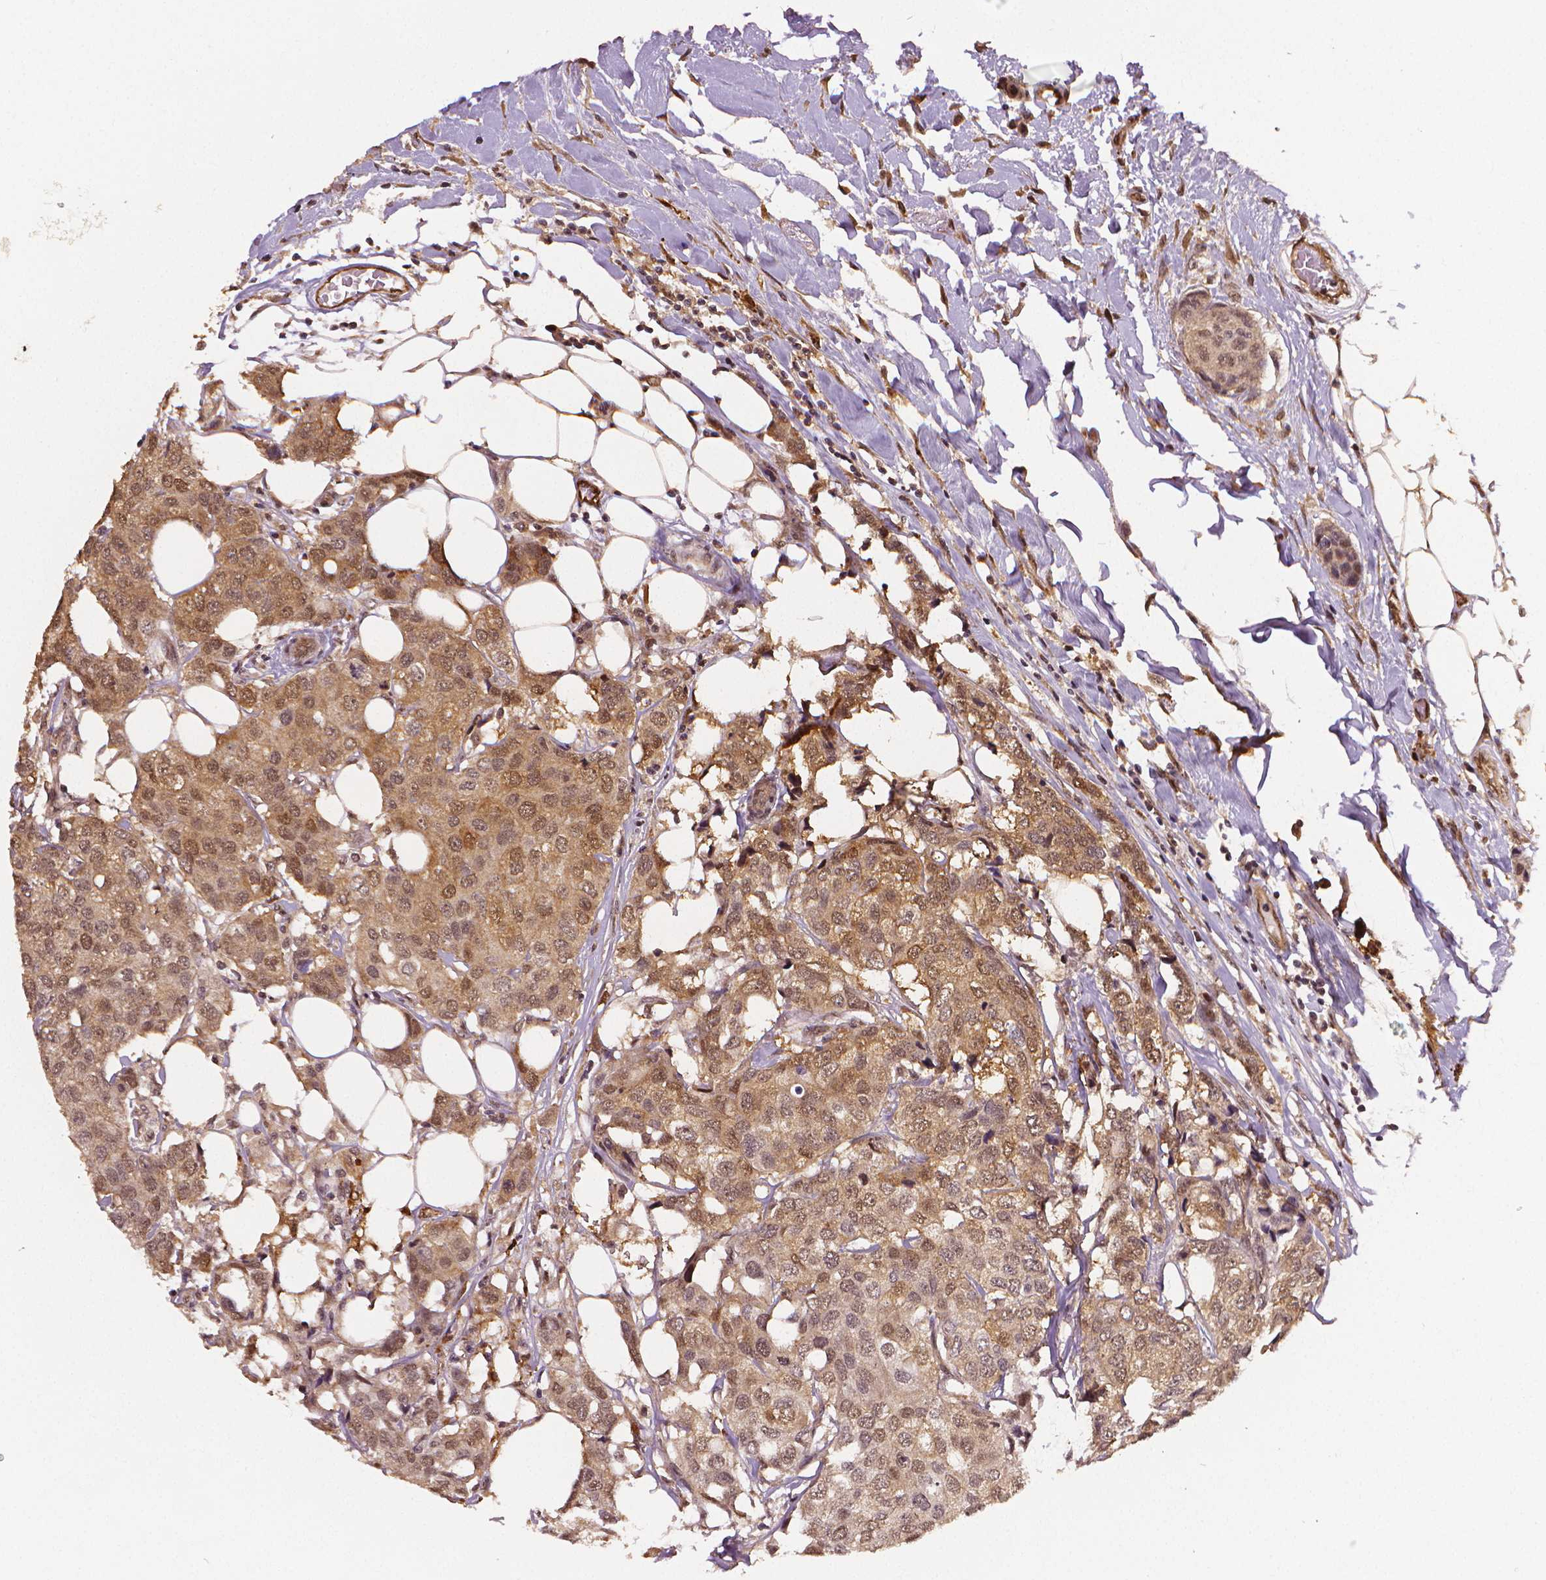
{"staining": {"intensity": "weak", "quantity": ">75%", "location": "cytoplasmic/membranous,nuclear"}, "tissue": "breast cancer", "cell_type": "Tumor cells", "image_type": "cancer", "snomed": [{"axis": "morphology", "description": "Duct carcinoma"}, {"axis": "topography", "description": "Breast"}], "caption": "Immunohistochemistry (IHC) of human breast cancer (invasive ductal carcinoma) reveals low levels of weak cytoplasmic/membranous and nuclear expression in about >75% of tumor cells.", "gene": "STAT3", "patient": {"sex": "female", "age": 80}}